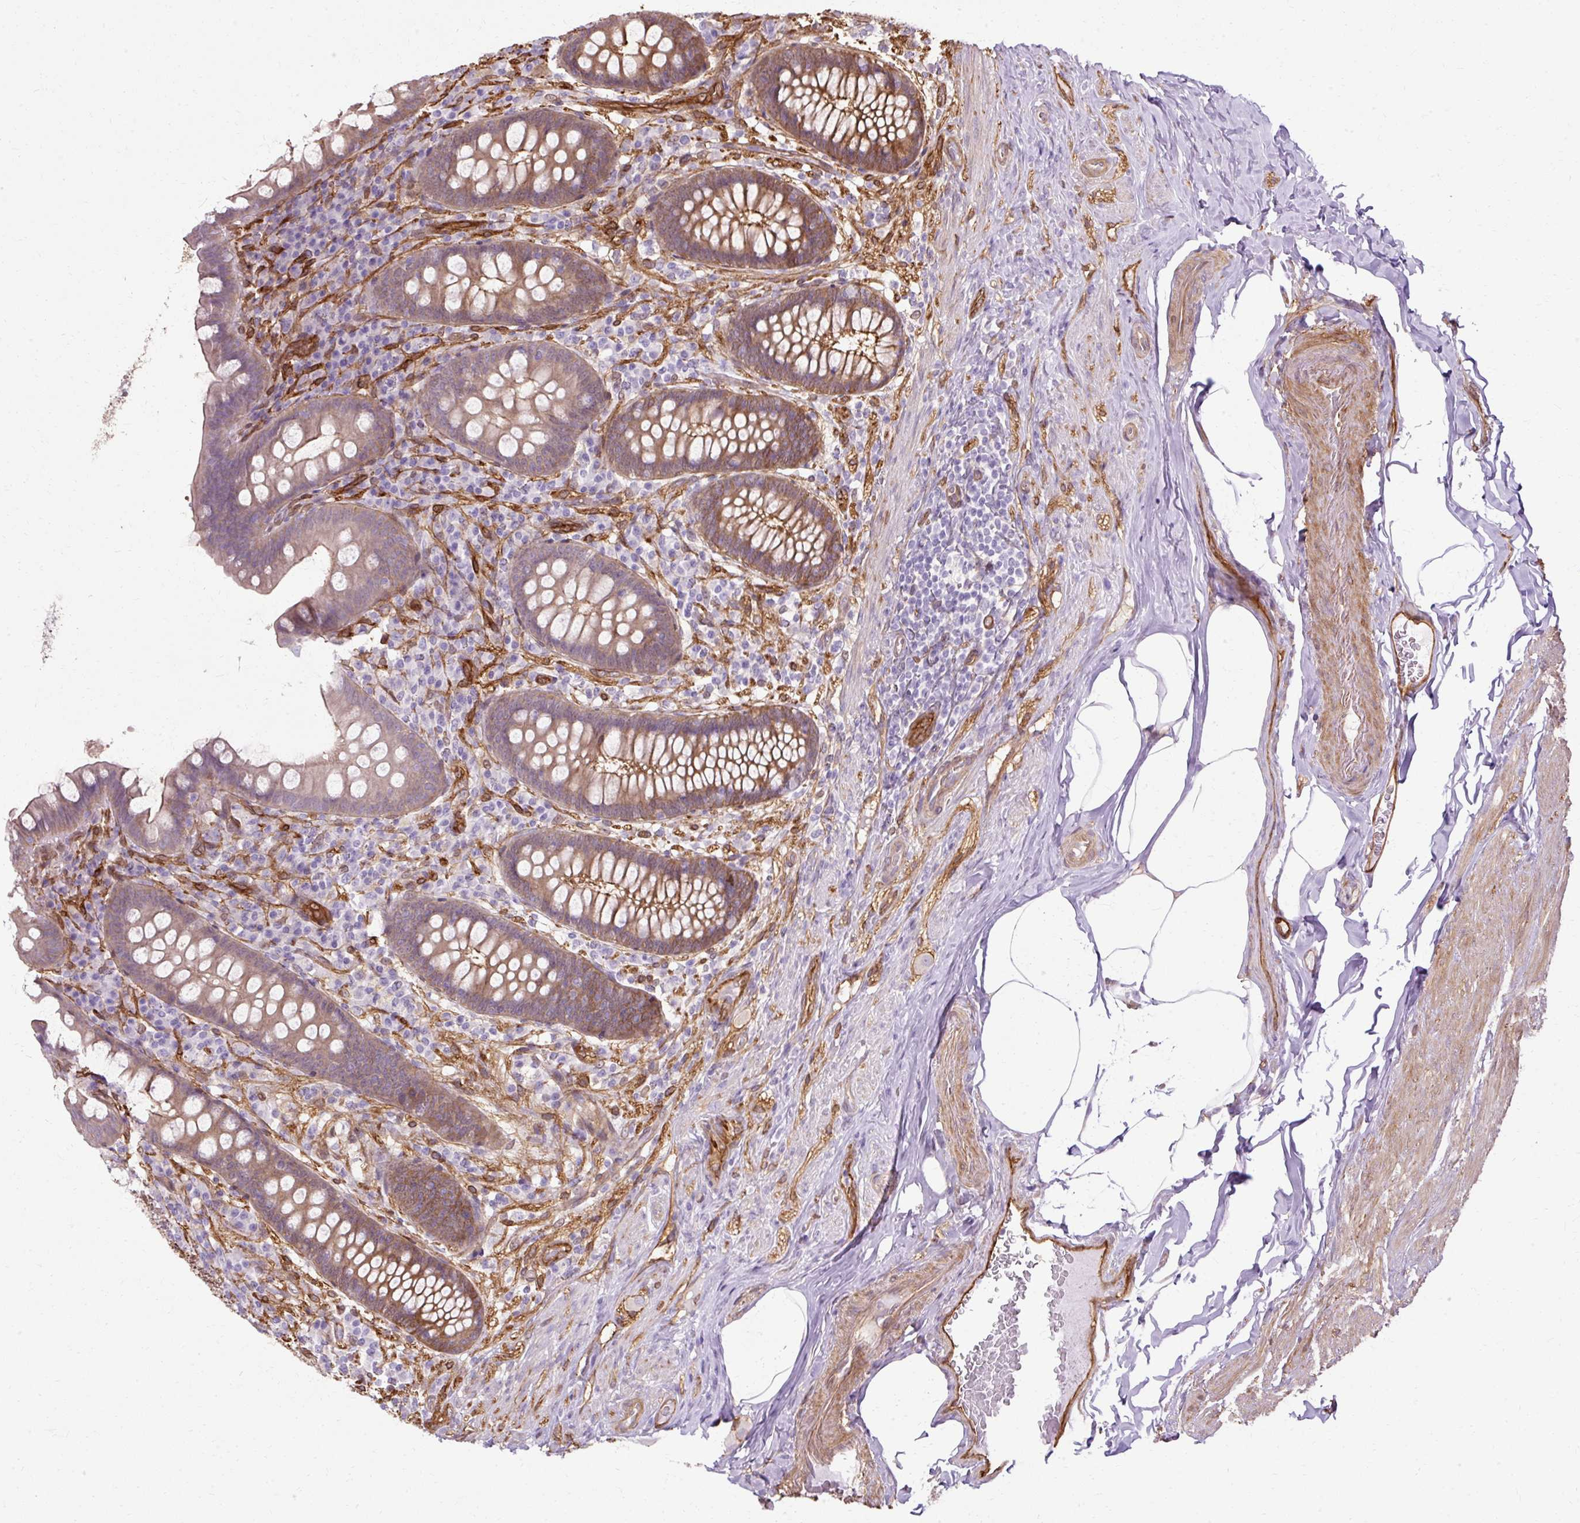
{"staining": {"intensity": "moderate", "quantity": "25%-75%", "location": "cytoplasmic/membranous"}, "tissue": "appendix", "cell_type": "Glandular cells", "image_type": "normal", "snomed": [{"axis": "morphology", "description": "Normal tissue, NOS"}, {"axis": "topography", "description": "Appendix"}], "caption": "This image demonstrates immunohistochemistry (IHC) staining of unremarkable human appendix, with medium moderate cytoplasmic/membranous positivity in about 25%-75% of glandular cells.", "gene": "CNN3", "patient": {"sex": "male", "age": 71}}